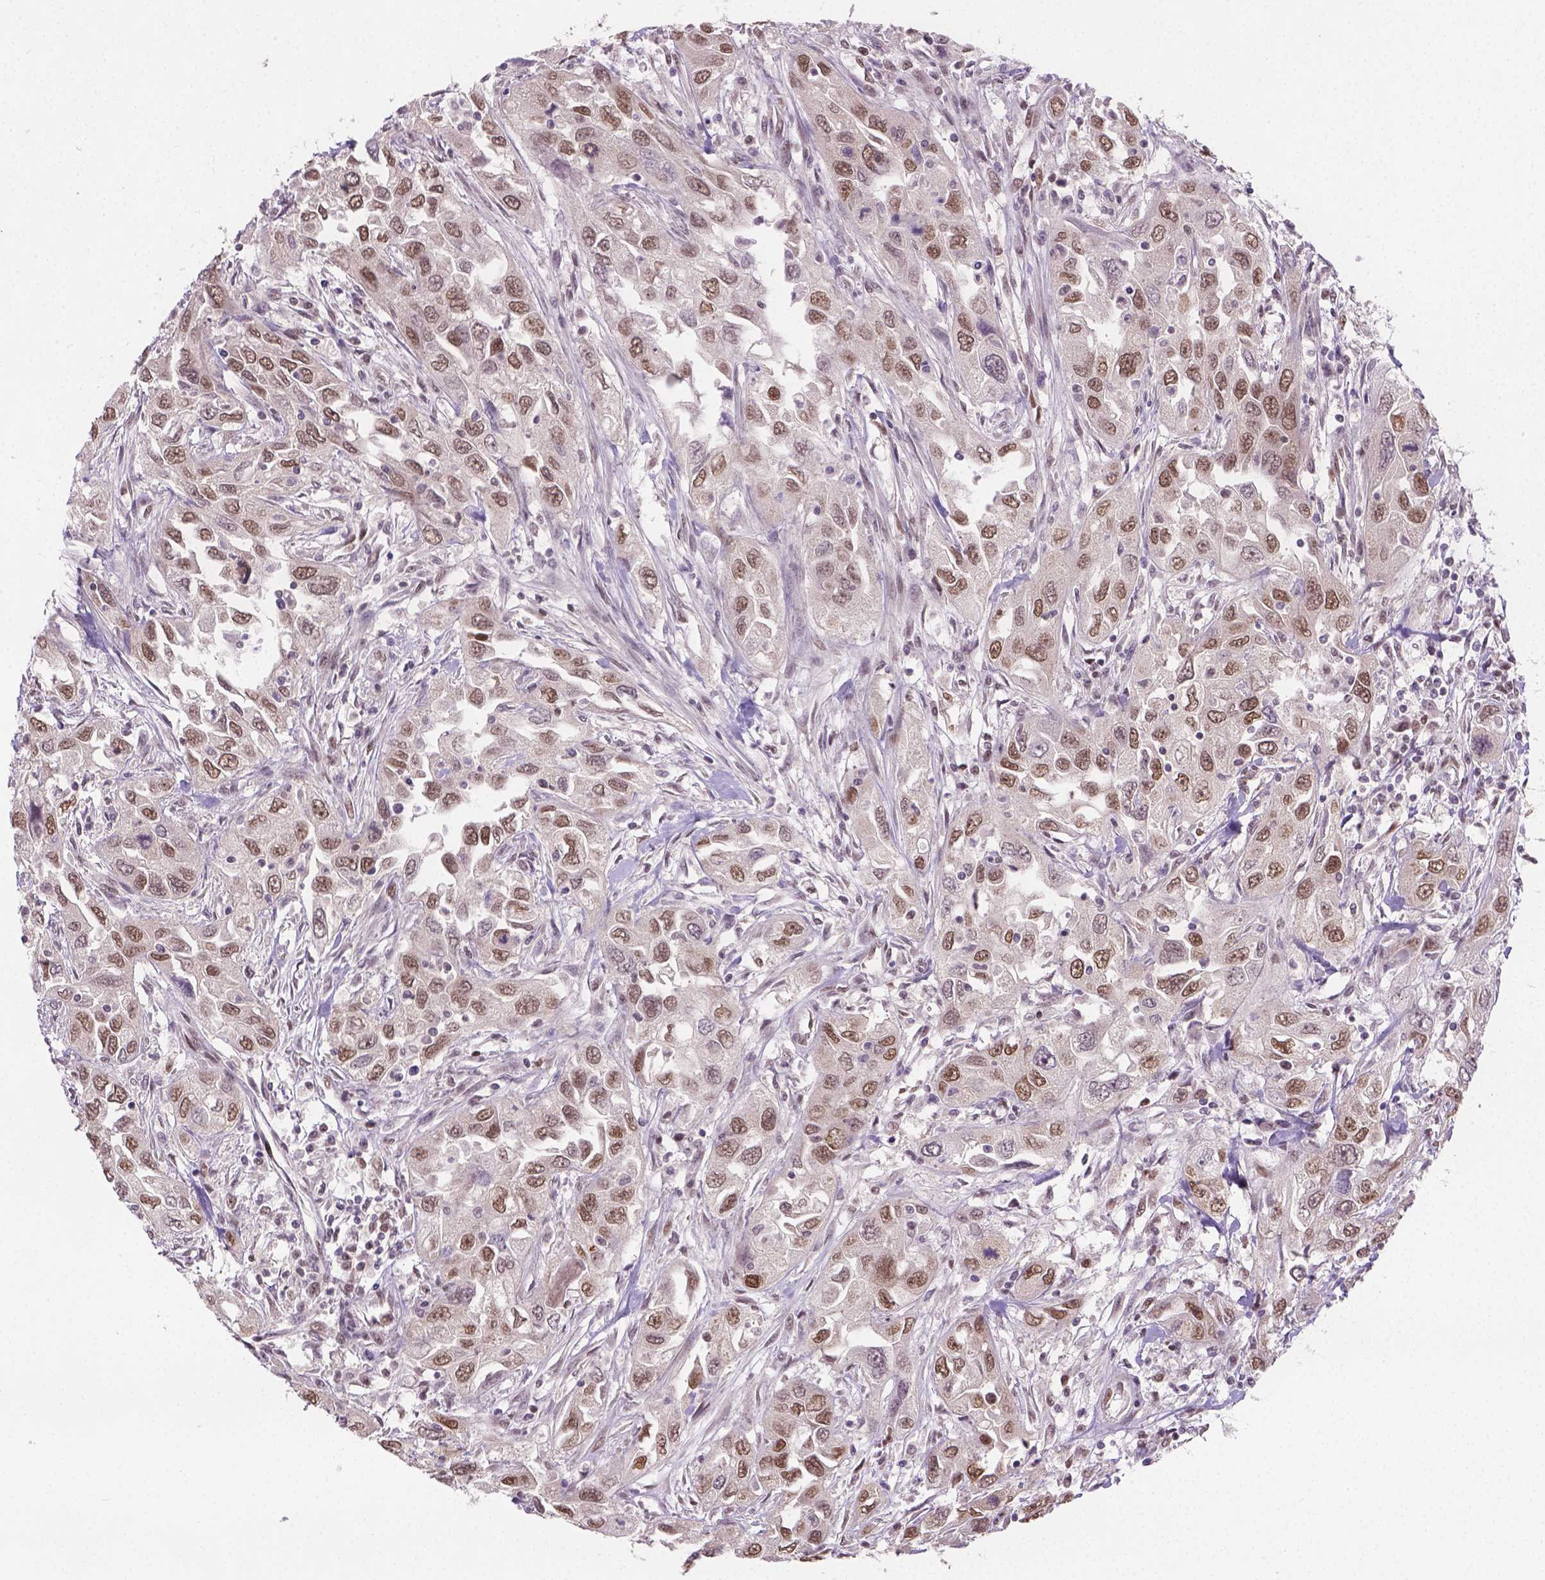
{"staining": {"intensity": "weak", "quantity": ">75%", "location": "nuclear"}, "tissue": "urothelial cancer", "cell_type": "Tumor cells", "image_type": "cancer", "snomed": [{"axis": "morphology", "description": "Urothelial carcinoma, High grade"}, {"axis": "topography", "description": "Urinary bladder"}], "caption": "This micrograph shows IHC staining of human high-grade urothelial carcinoma, with low weak nuclear expression in about >75% of tumor cells.", "gene": "FANCE", "patient": {"sex": "male", "age": 76}}